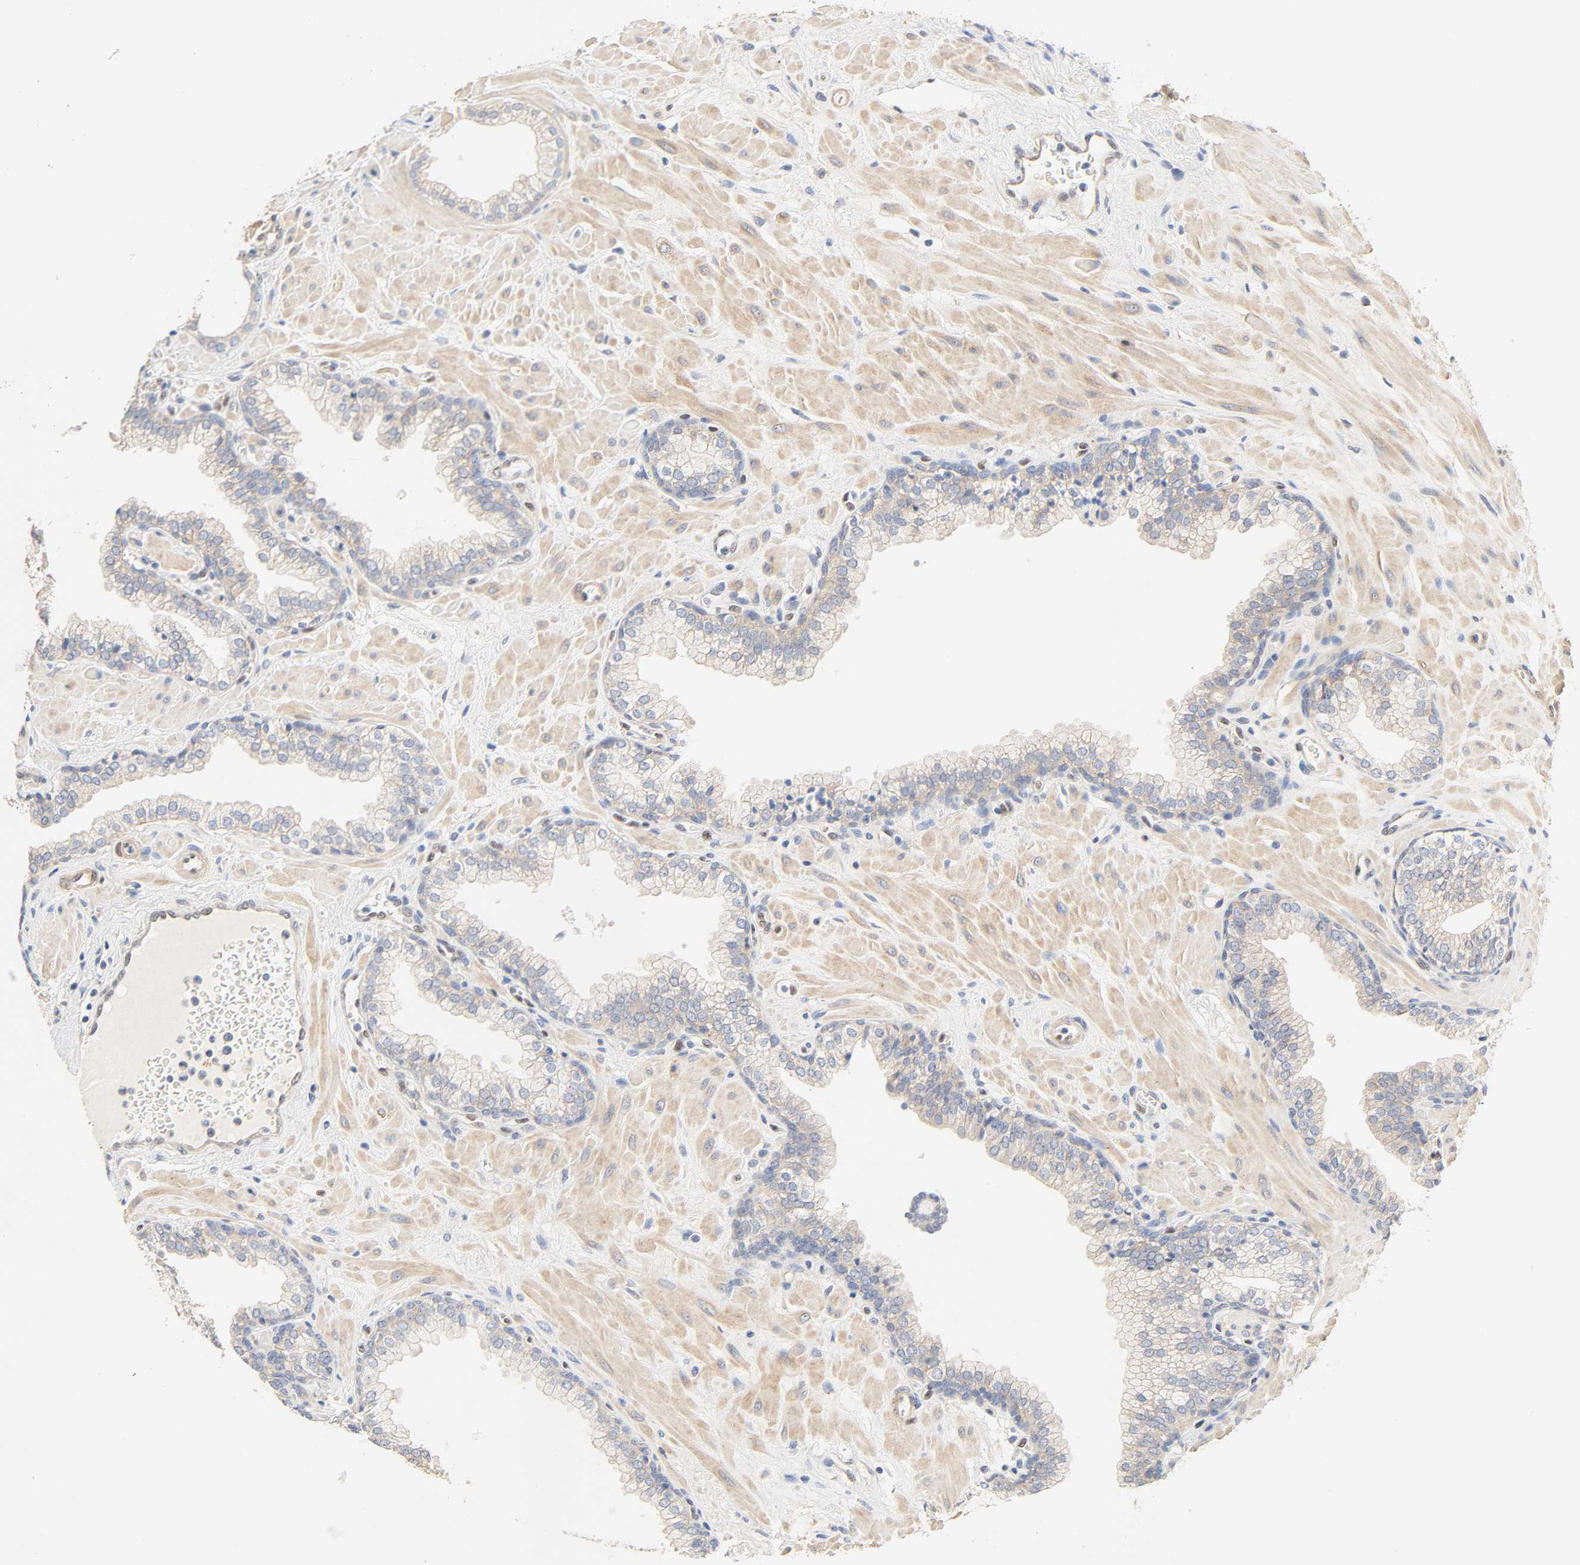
{"staining": {"intensity": "negative", "quantity": "none", "location": "none"}, "tissue": "prostate", "cell_type": "Glandular cells", "image_type": "normal", "snomed": [{"axis": "morphology", "description": "Normal tissue, NOS"}, {"axis": "topography", "description": "Prostate"}], "caption": "Immunohistochemistry (IHC) image of normal prostate: human prostate stained with DAB shows no significant protein positivity in glandular cells.", "gene": "BORCS8", "patient": {"sex": "male", "age": 60}}